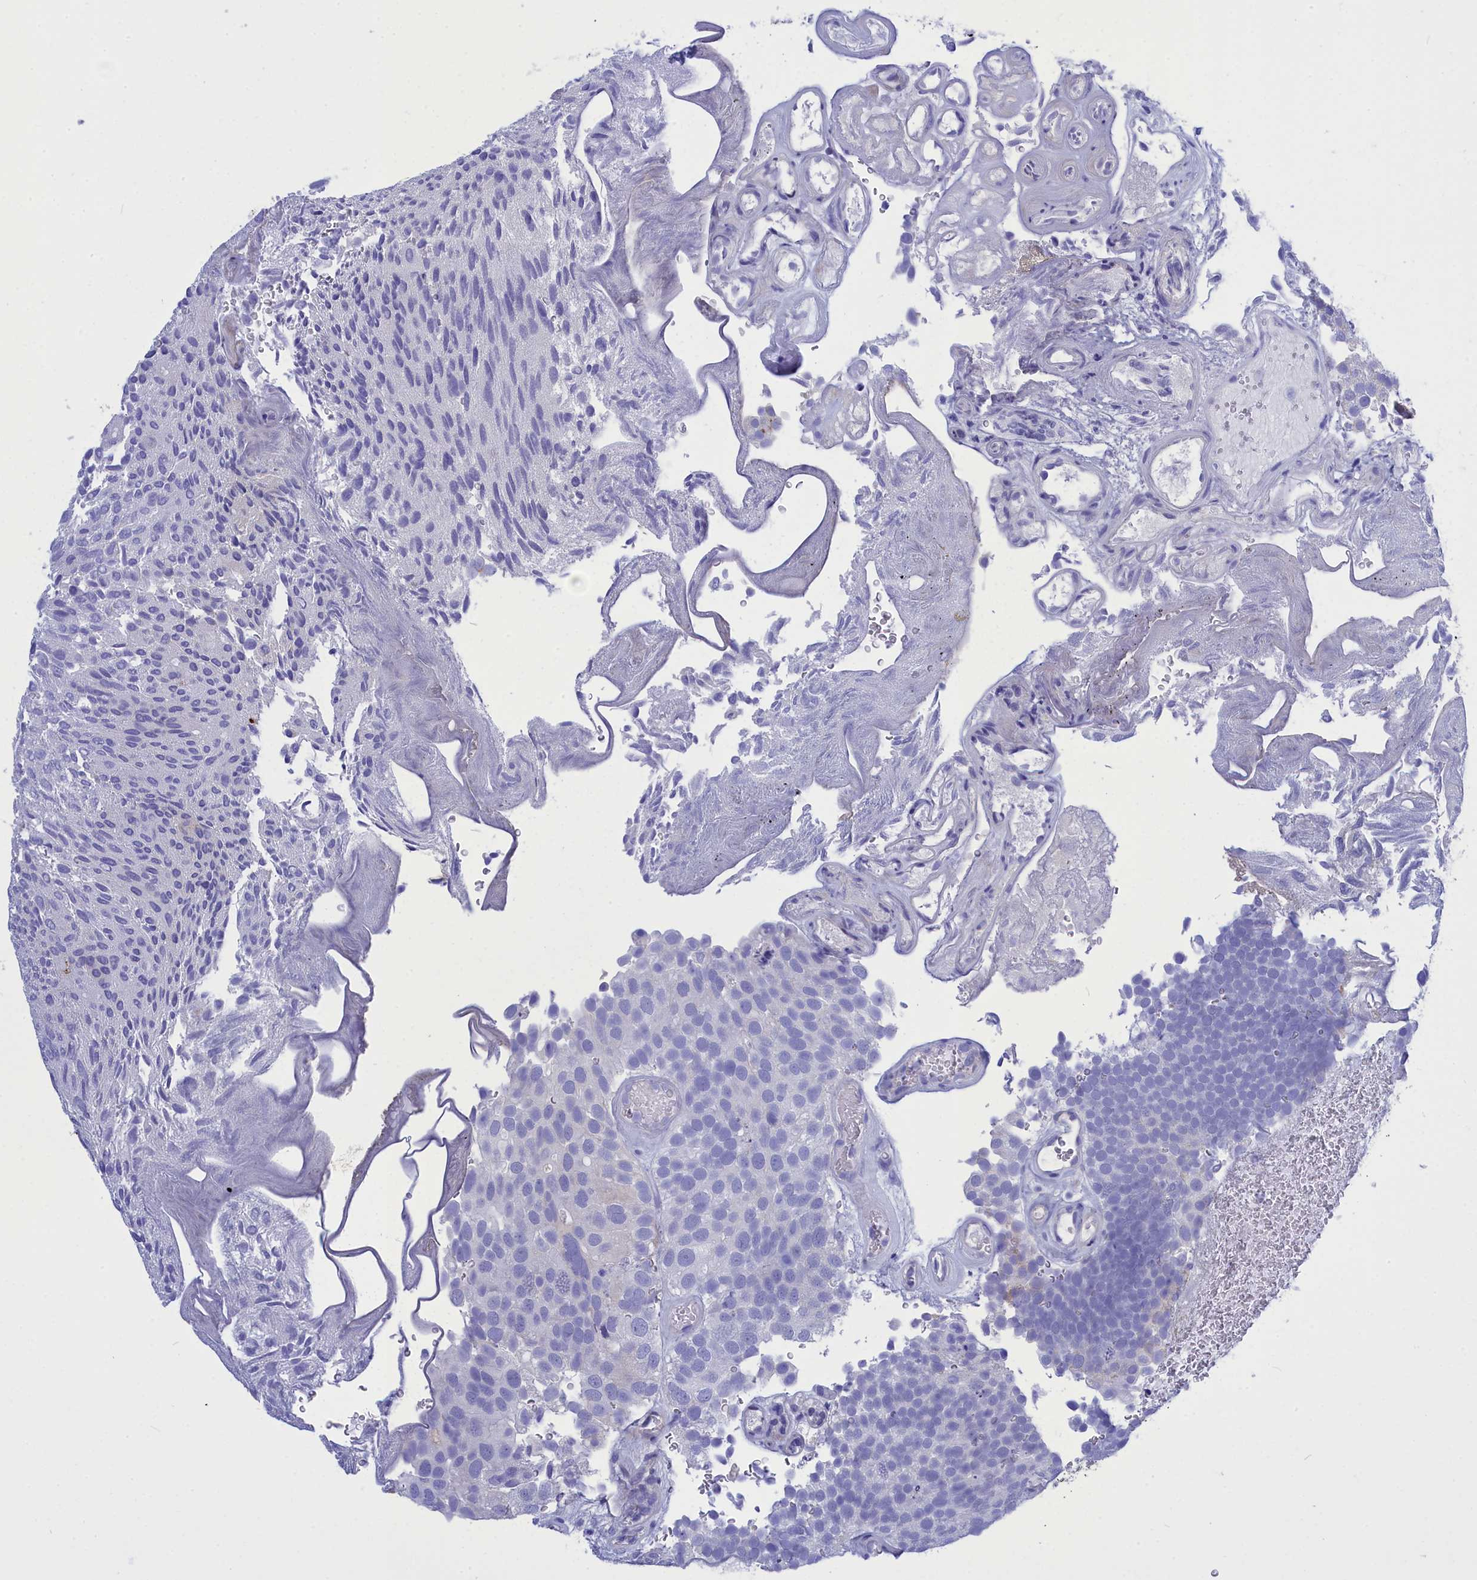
{"staining": {"intensity": "negative", "quantity": "none", "location": "none"}, "tissue": "urothelial cancer", "cell_type": "Tumor cells", "image_type": "cancer", "snomed": [{"axis": "morphology", "description": "Urothelial carcinoma, Low grade"}, {"axis": "topography", "description": "Urinary bladder"}], "caption": "Tumor cells are negative for brown protein staining in urothelial cancer.", "gene": "CCRL2", "patient": {"sex": "male", "age": 78}}